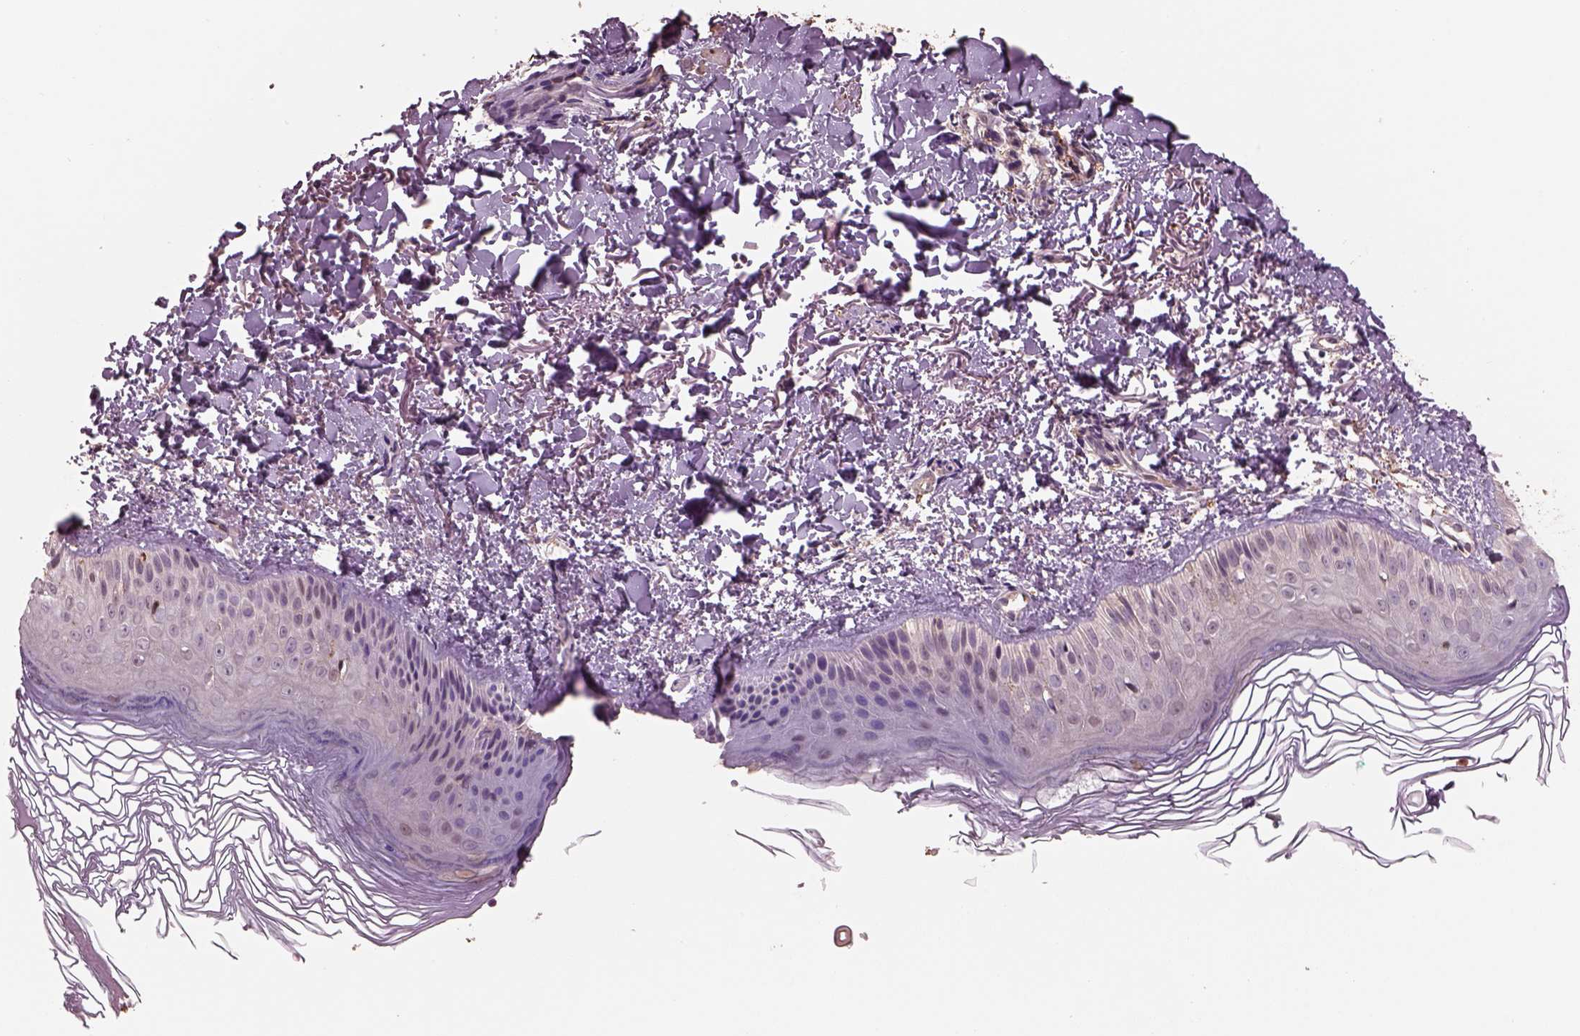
{"staining": {"intensity": "negative", "quantity": "none", "location": "none"}, "tissue": "skin cancer", "cell_type": "Tumor cells", "image_type": "cancer", "snomed": [{"axis": "morphology", "description": "Basal cell carcinoma"}, {"axis": "topography", "description": "Skin"}], "caption": "There is no significant expression in tumor cells of skin cancer (basal cell carcinoma). (Brightfield microscopy of DAB IHC at high magnification).", "gene": "IL31RA", "patient": {"sex": "male", "age": 78}}